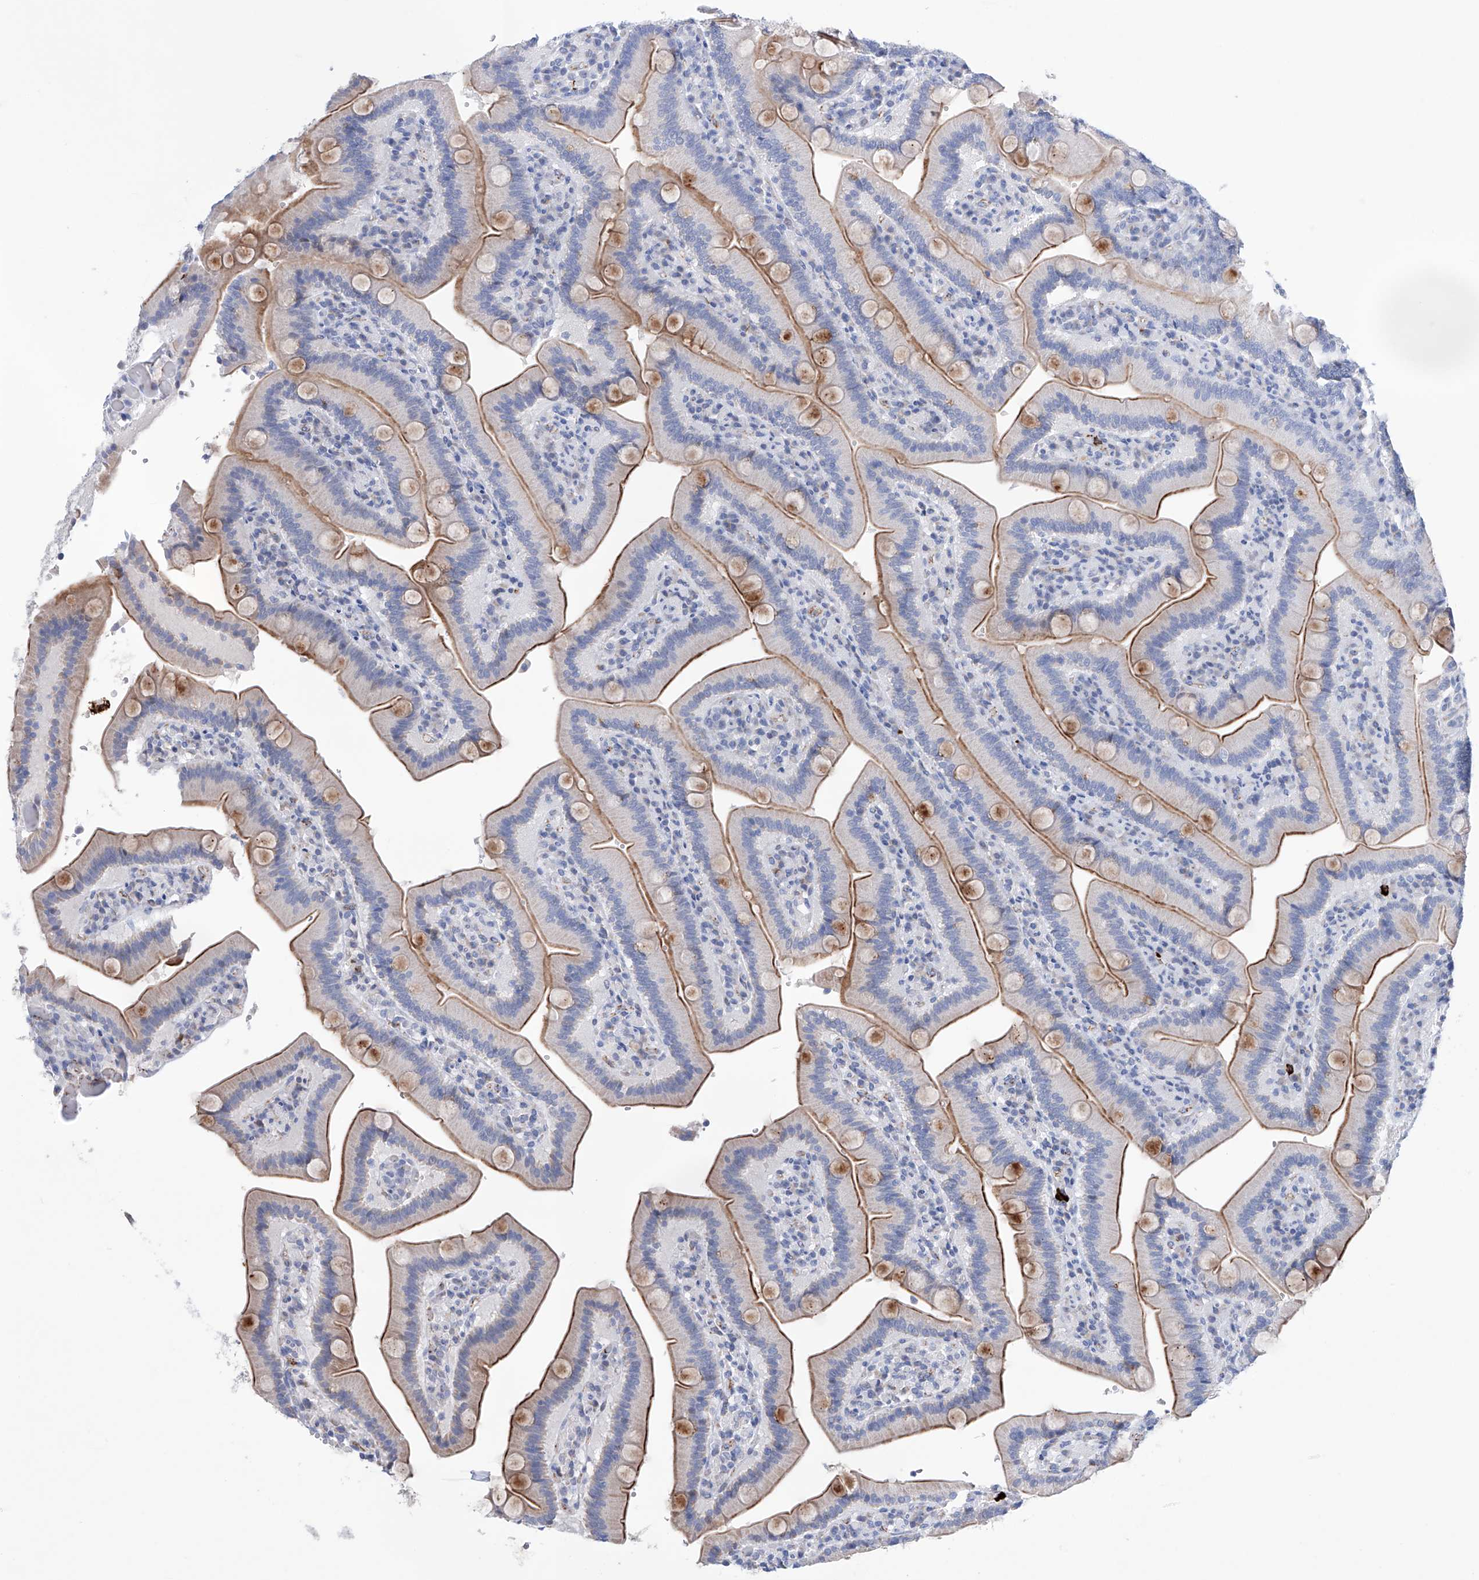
{"staining": {"intensity": "moderate", "quantity": "25%-75%", "location": "cytoplasmic/membranous"}, "tissue": "duodenum", "cell_type": "Glandular cells", "image_type": "normal", "snomed": [{"axis": "morphology", "description": "Normal tissue, NOS"}, {"axis": "topography", "description": "Duodenum"}], "caption": "Unremarkable duodenum was stained to show a protein in brown. There is medium levels of moderate cytoplasmic/membranous expression in approximately 25%-75% of glandular cells. (Stains: DAB (3,3'-diaminobenzidine) in brown, nuclei in blue, Microscopy: brightfield microscopy at high magnification).", "gene": "ETV7", "patient": {"sex": "female", "age": 62}}